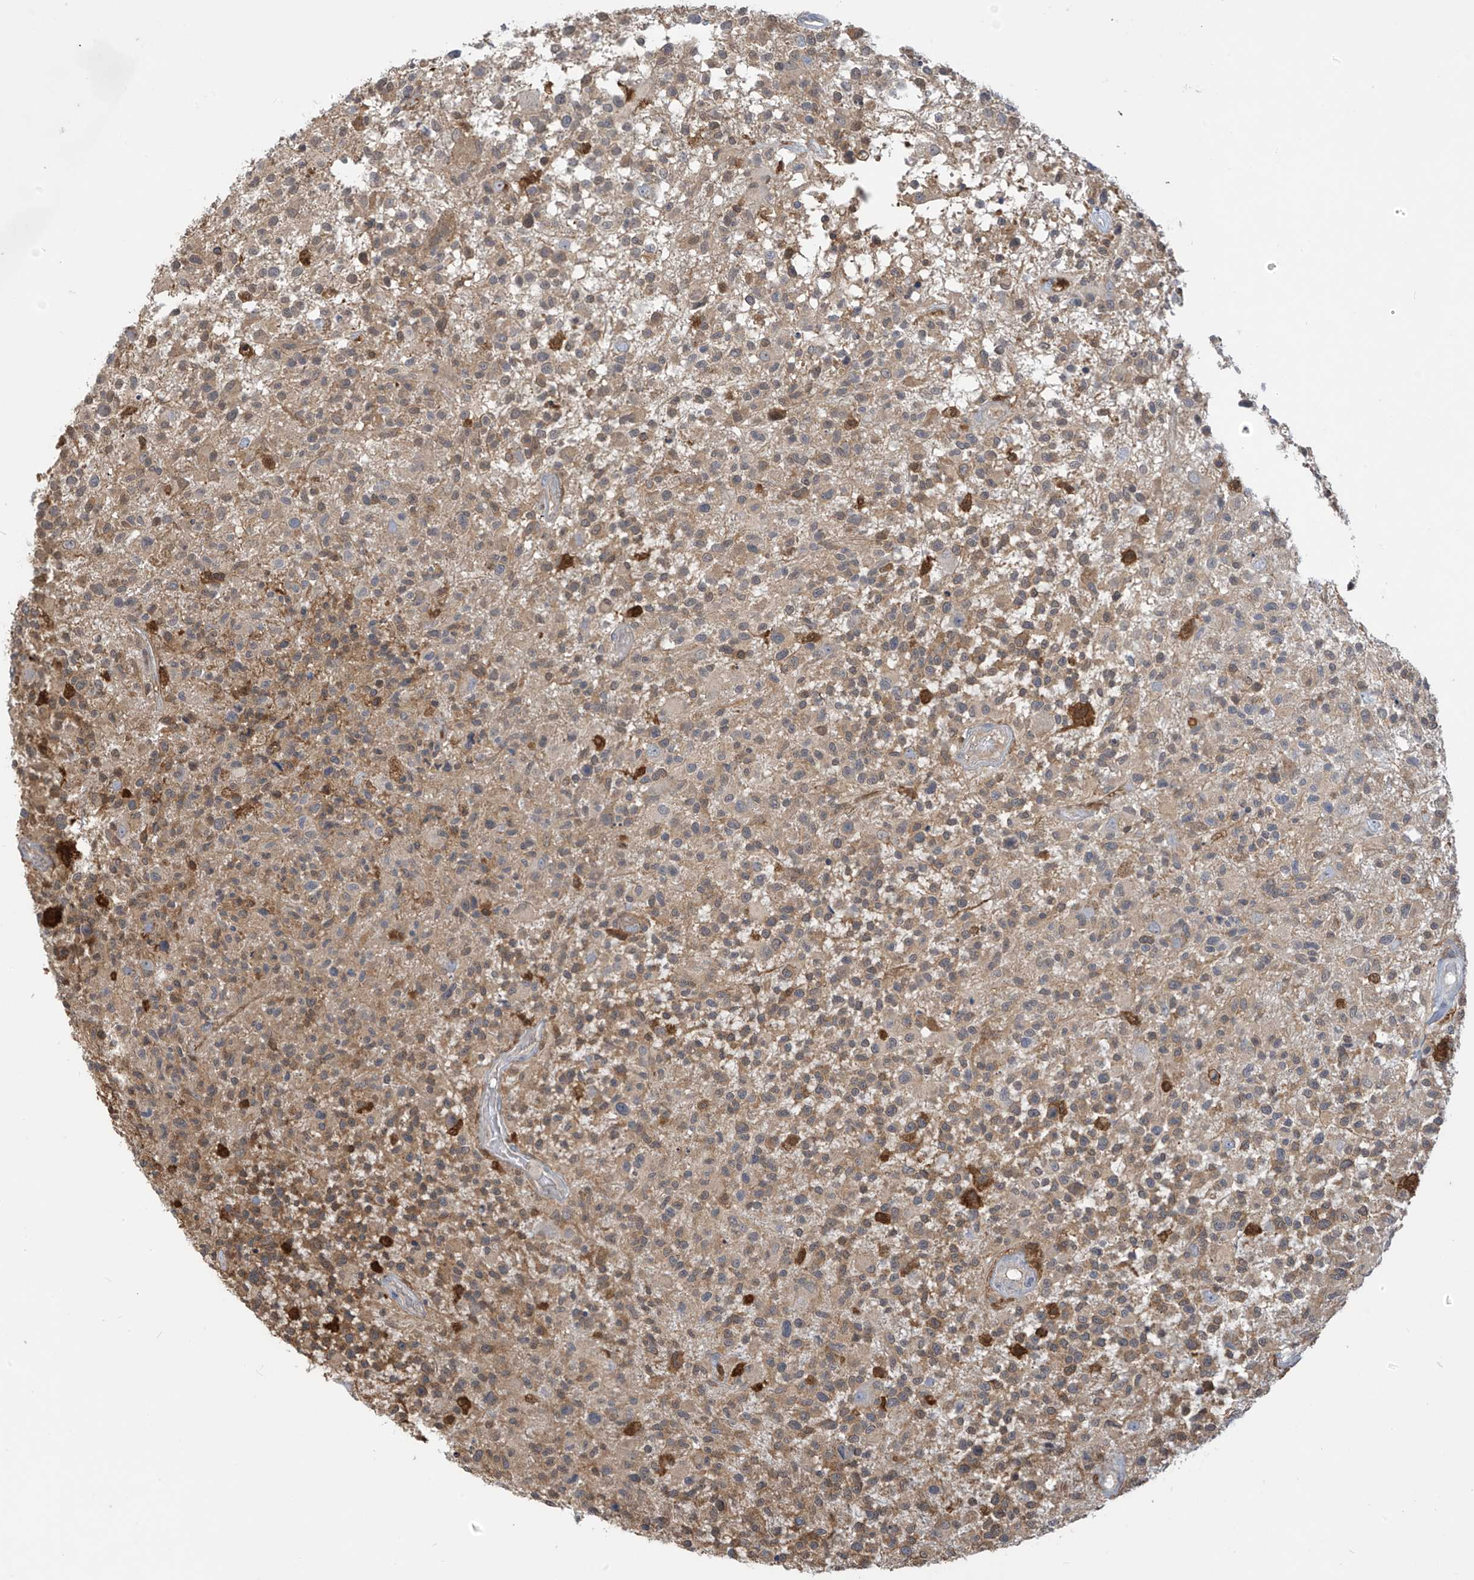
{"staining": {"intensity": "moderate", "quantity": ">75%", "location": "cytoplasmic/membranous,nuclear"}, "tissue": "glioma", "cell_type": "Tumor cells", "image_type": "cancer", "snomed": [{"axis": "morphology", "description": "Glioma, malignant, High grade"}, {"axis": "morphology", "description": "Glioblastoma, NOS"}, {"axis": "topography", "description": "Brain"}], "caption": "Immunohistochemical staining of glioma displays medium levels of moderate cytoplasmic/membranous and nuclear expression in about >75% of tumor cells. The protein of interest is shown in brown color, while the nuclei are stained blue.", "gene": "IDH1", "patient": {"sex": "male", "age": 60}}